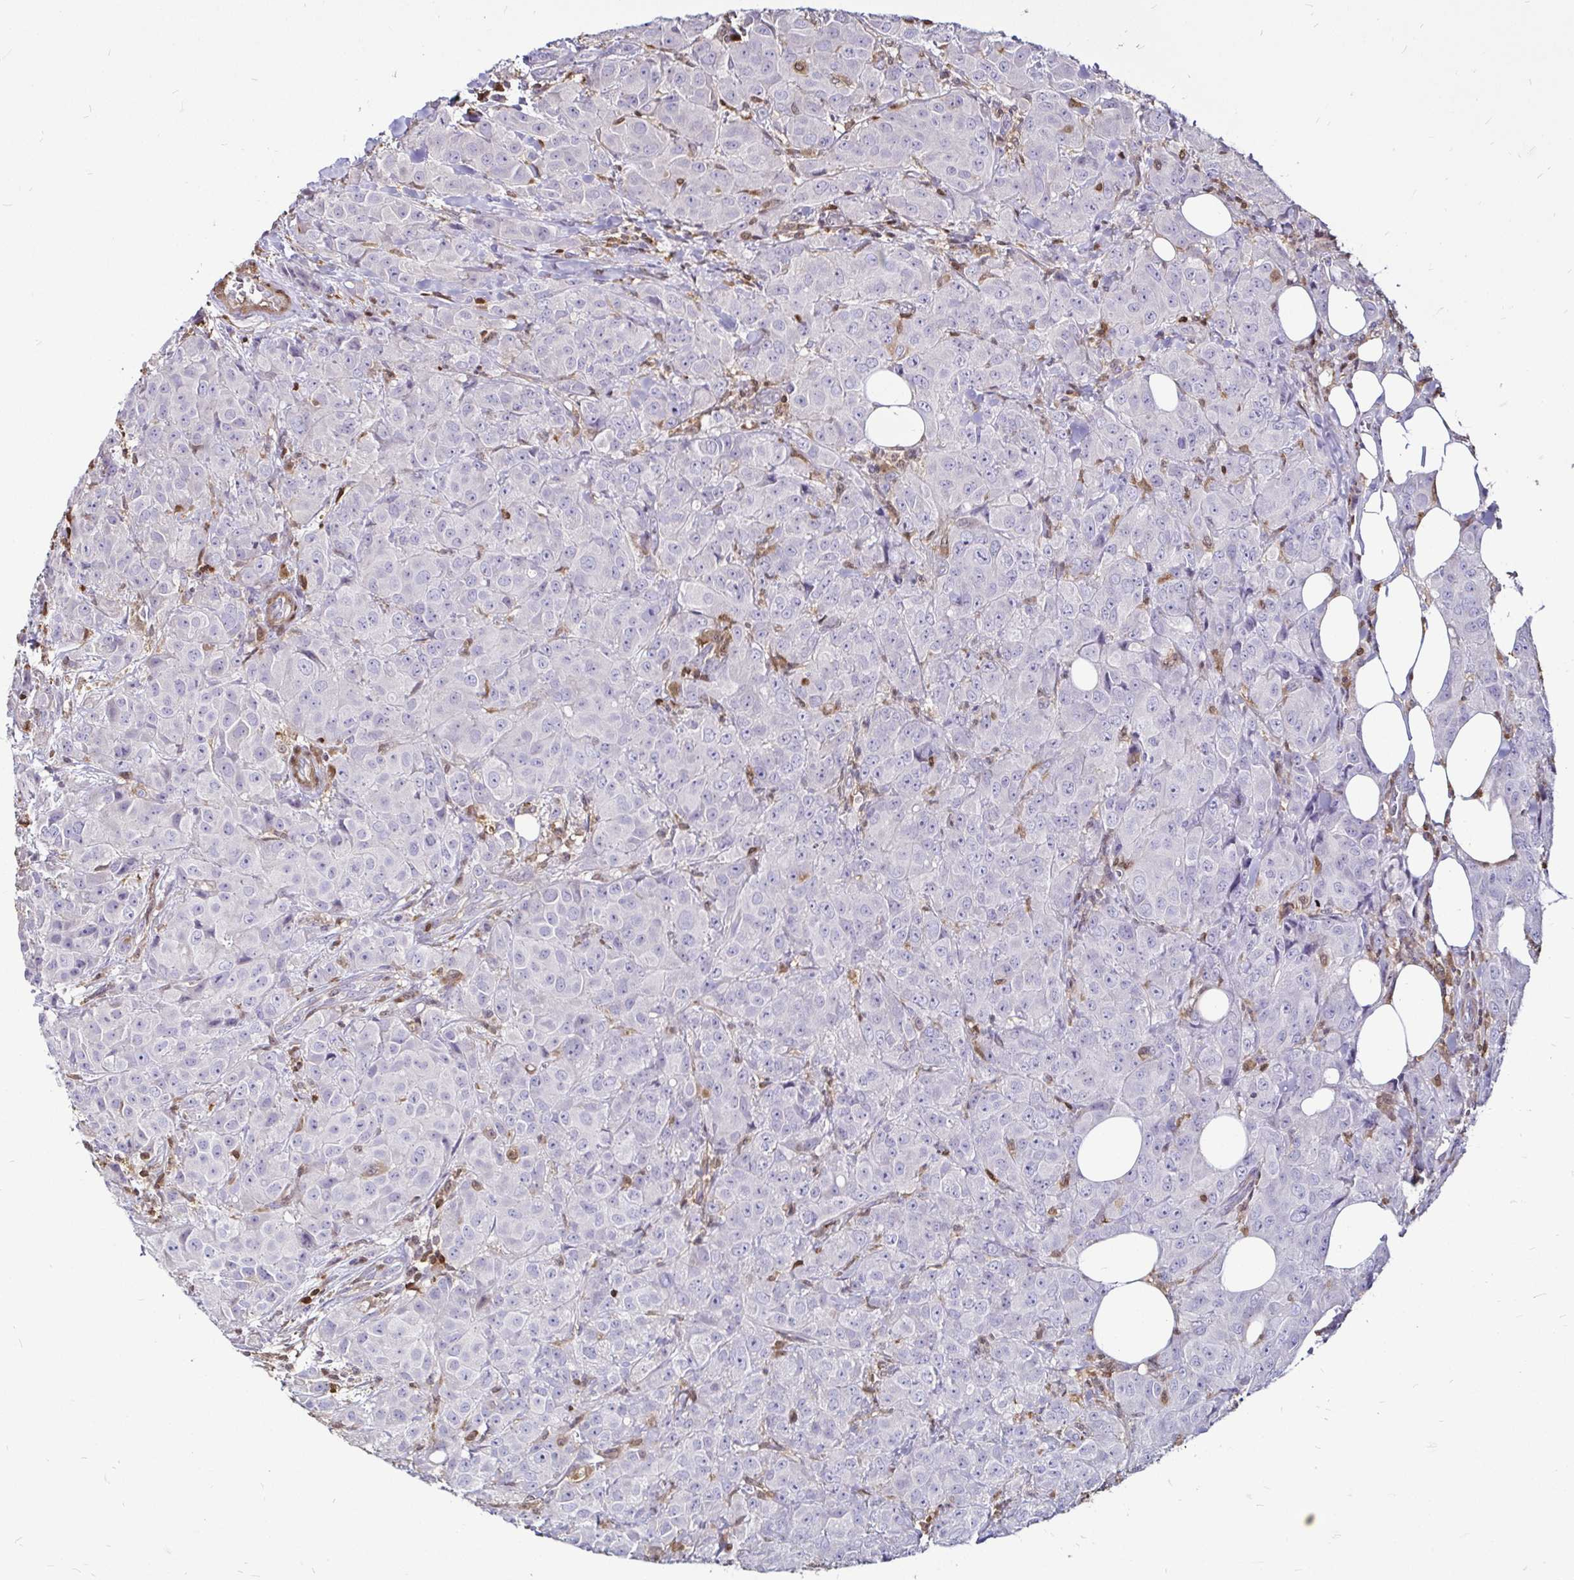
{"staining": {"intensity": "negative", "quantity": "none", "location": "none"}, "tissue": "breast cancer", "cell_type": "Tumor cells", "image_type": "cancer", "snomed": [{"axis": "morphology", "description": "Normal tissue, NOS"}, {"axis": "morphology", "description": "Duct carcinoma"}, {"axis": "topography", "description": "Breast"}], "caption": "This is a photomicrograph of immunohistochemistry staining of invasive ductal carcinoma (breast), which shows no expression in tumor cells.", "gene": "ZFP1", "patient": {"sex": "female", "age": 43}}